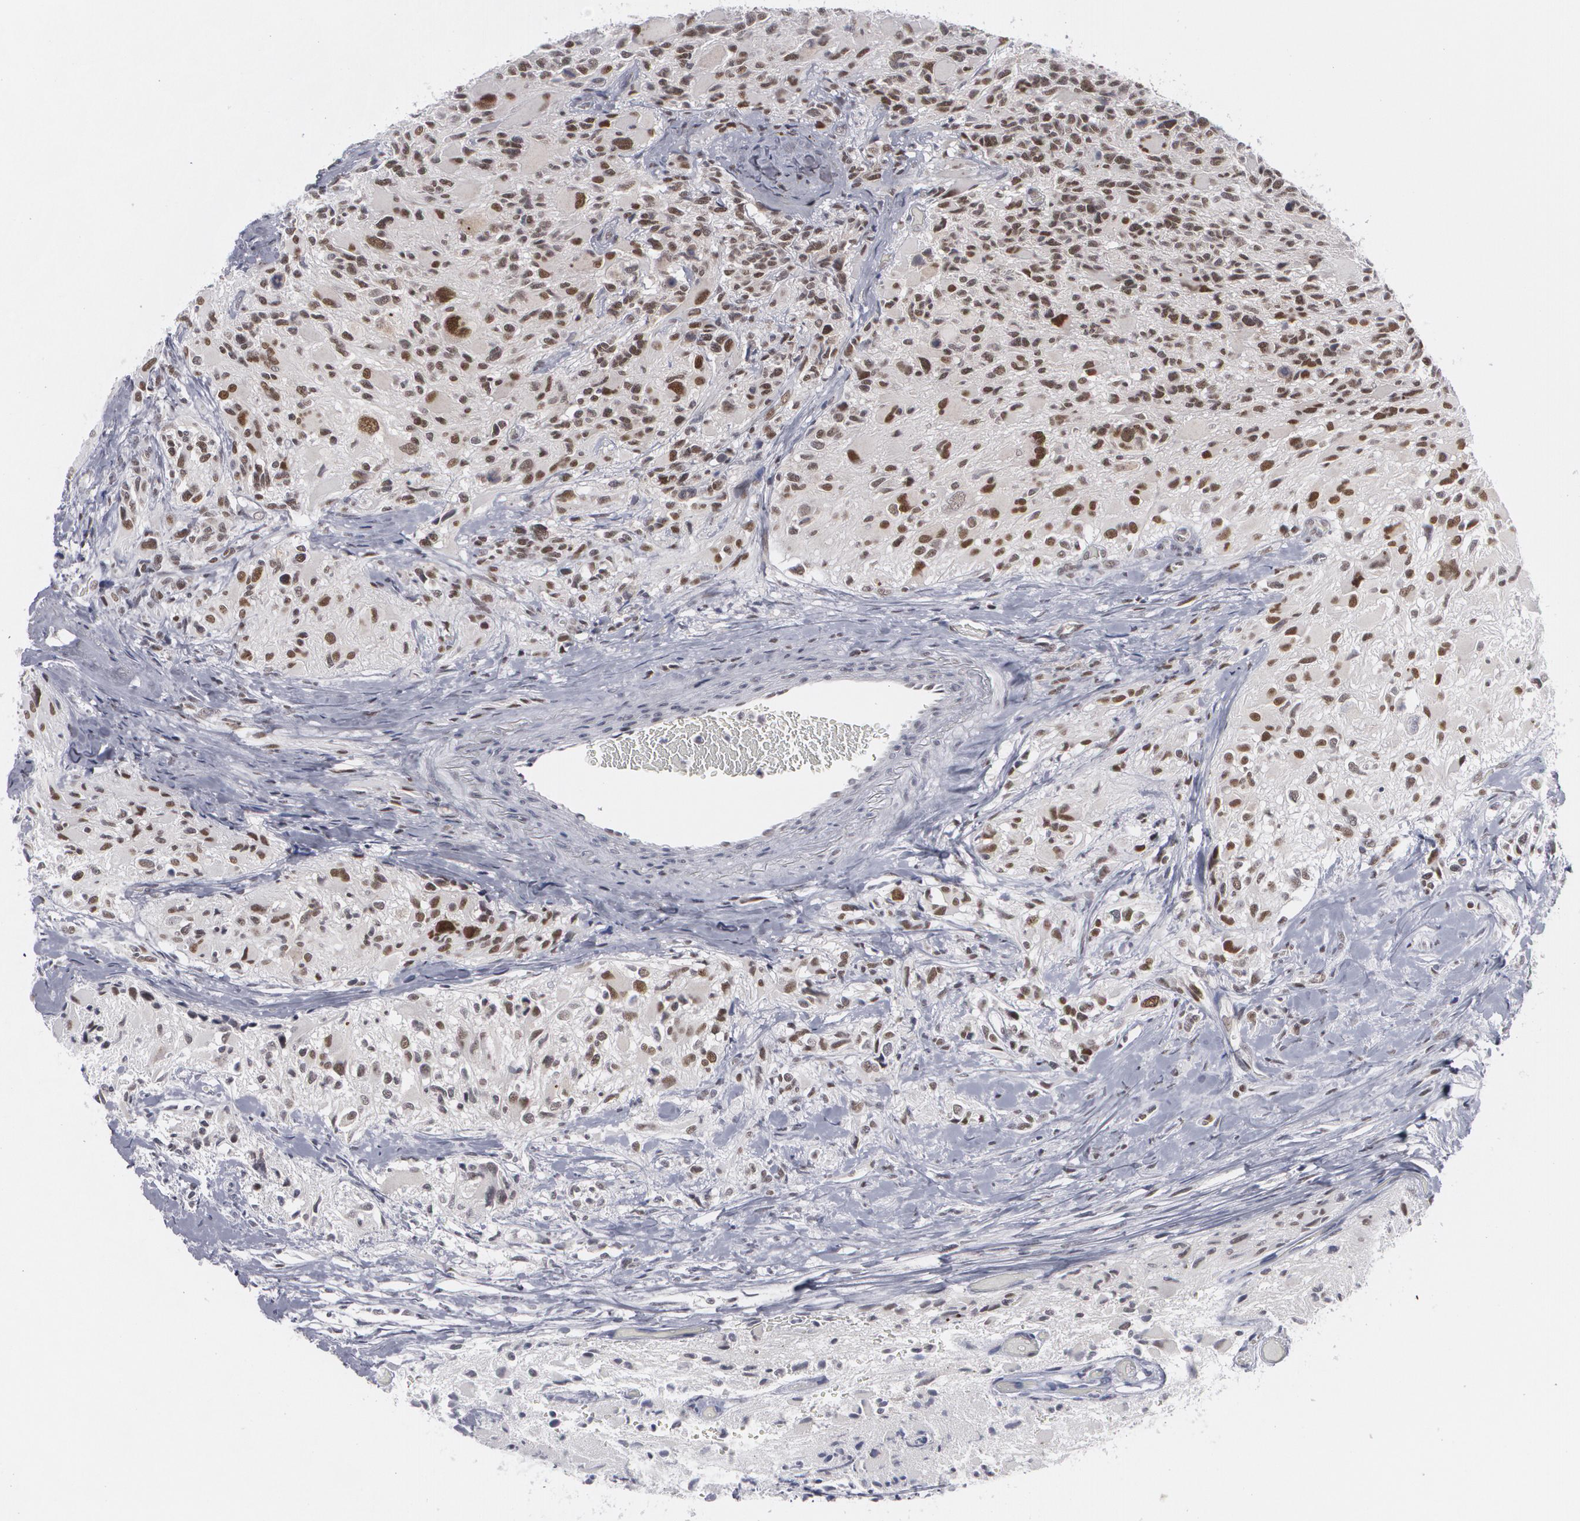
{"staining": {"intensity": "moderate", "quantity": "25%-75%", "location": "nuclear"}, "tissue": "glioma", "cell_type": "Tumor cells", "image_type": "cancer", "snomed": [{"axis": "morphology", "description": "Glioma, malignant, High grade"}, {"axis": "topography", "description": "Brain"}], "caption": "DAB (3,3'-diaminobenzidine) immunohistochemical staining of human glioma reveals moderate nuclear protein staining in about 25%-75% of tumor cells.", "gene": "MCL1", "patient": {"sex": "male", "age": 69}}